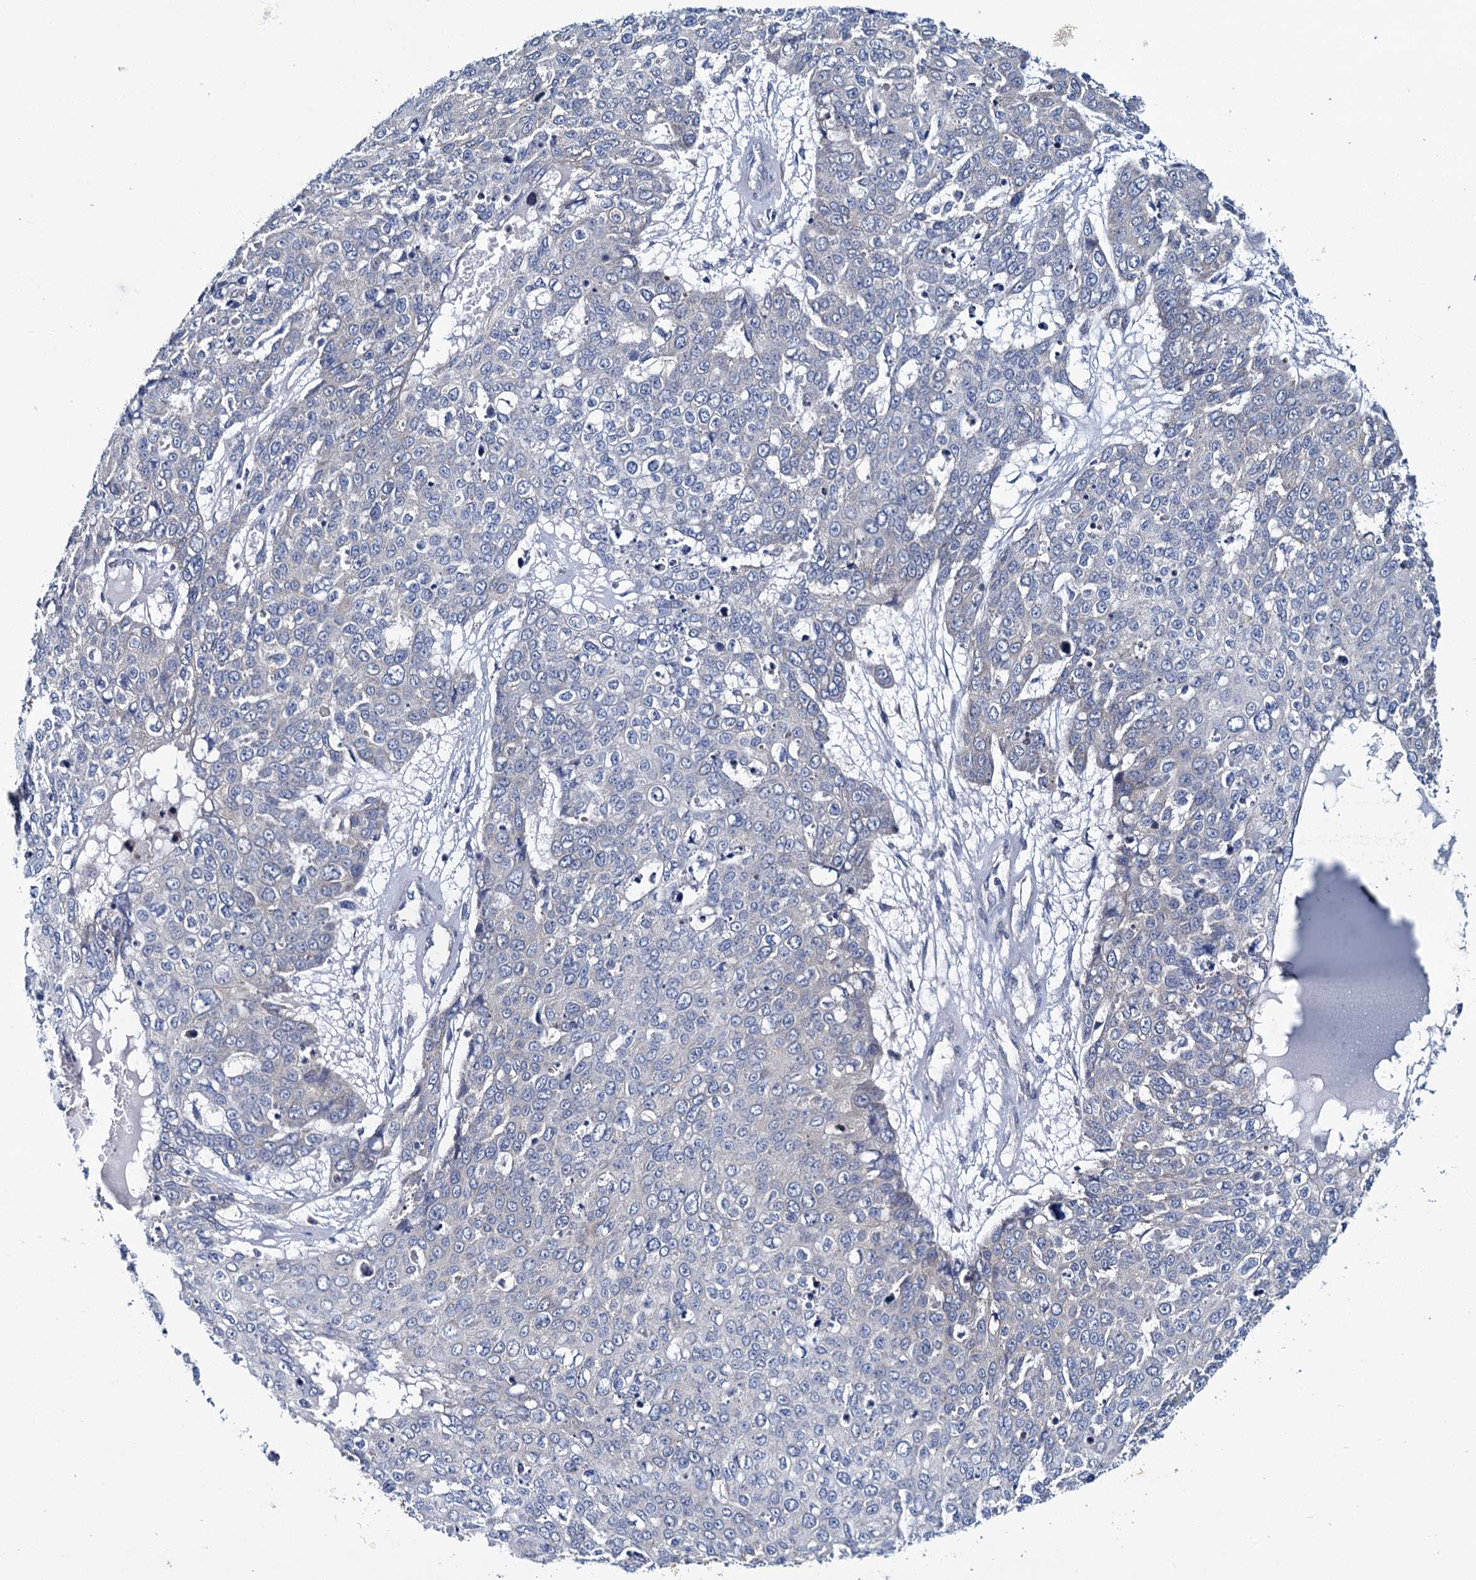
{"staining": {"intensity": "negative", "quantity": "none", "location": "none"}, "tissue": "skin cancer", "cell_type": "Tumor cells", "image_type": "cancer", "snomed": [{"axis": "morphology", "description": "Squamous cell carcinoma, NOS"}, {"axis": "topography", "description": "Skin"}], "caption": "Image shows no significant protein positivity in tumor cells of skin cancer.", "gene": "CEP295", "patient": {"sex": "male", "age": 71}}